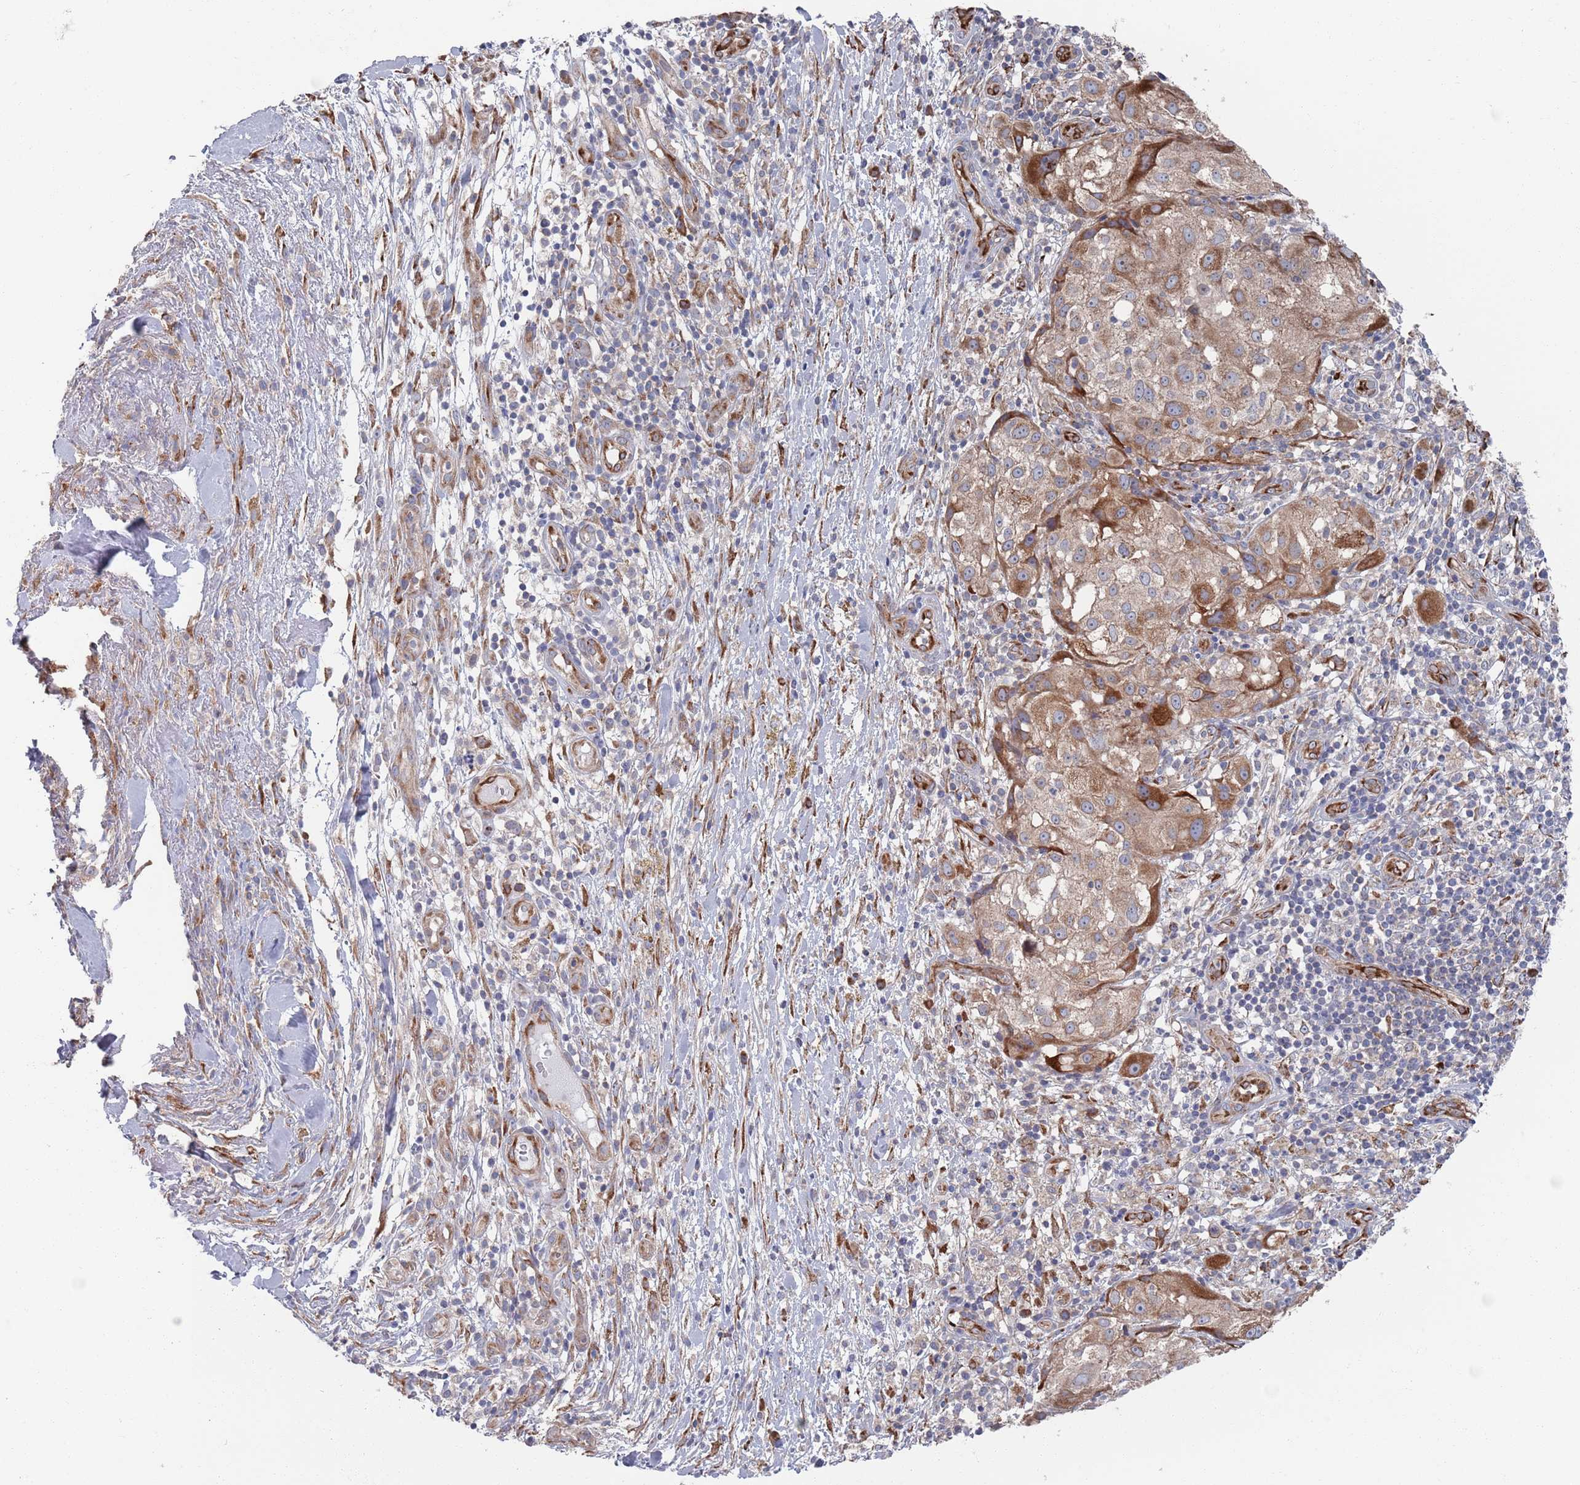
{"staining": {"intensity": "moderate", "quantity": "25%-75%", "location": "cytoplasmic/membranous"}, "tissue": "melanoma", "cell_type": "Tumor cells", "image_type": "cancer", "snomed": [{"axis": "morphology", "description": "Normal morphology"}, {"axis": "morphology", "description": "Malignant melanoma, NOS"}, {"axis": "topography", "description": "Skin"}], "caption": "A micrograph showing moderate cytoplasmic/membranous positivity in approximately 25%-75% of tumor cells in malignant melanoma, as visualized by brown immunohistochemical staining.", "gene": "CCDC106", "patient": {"sex": "female", "age": 72}}